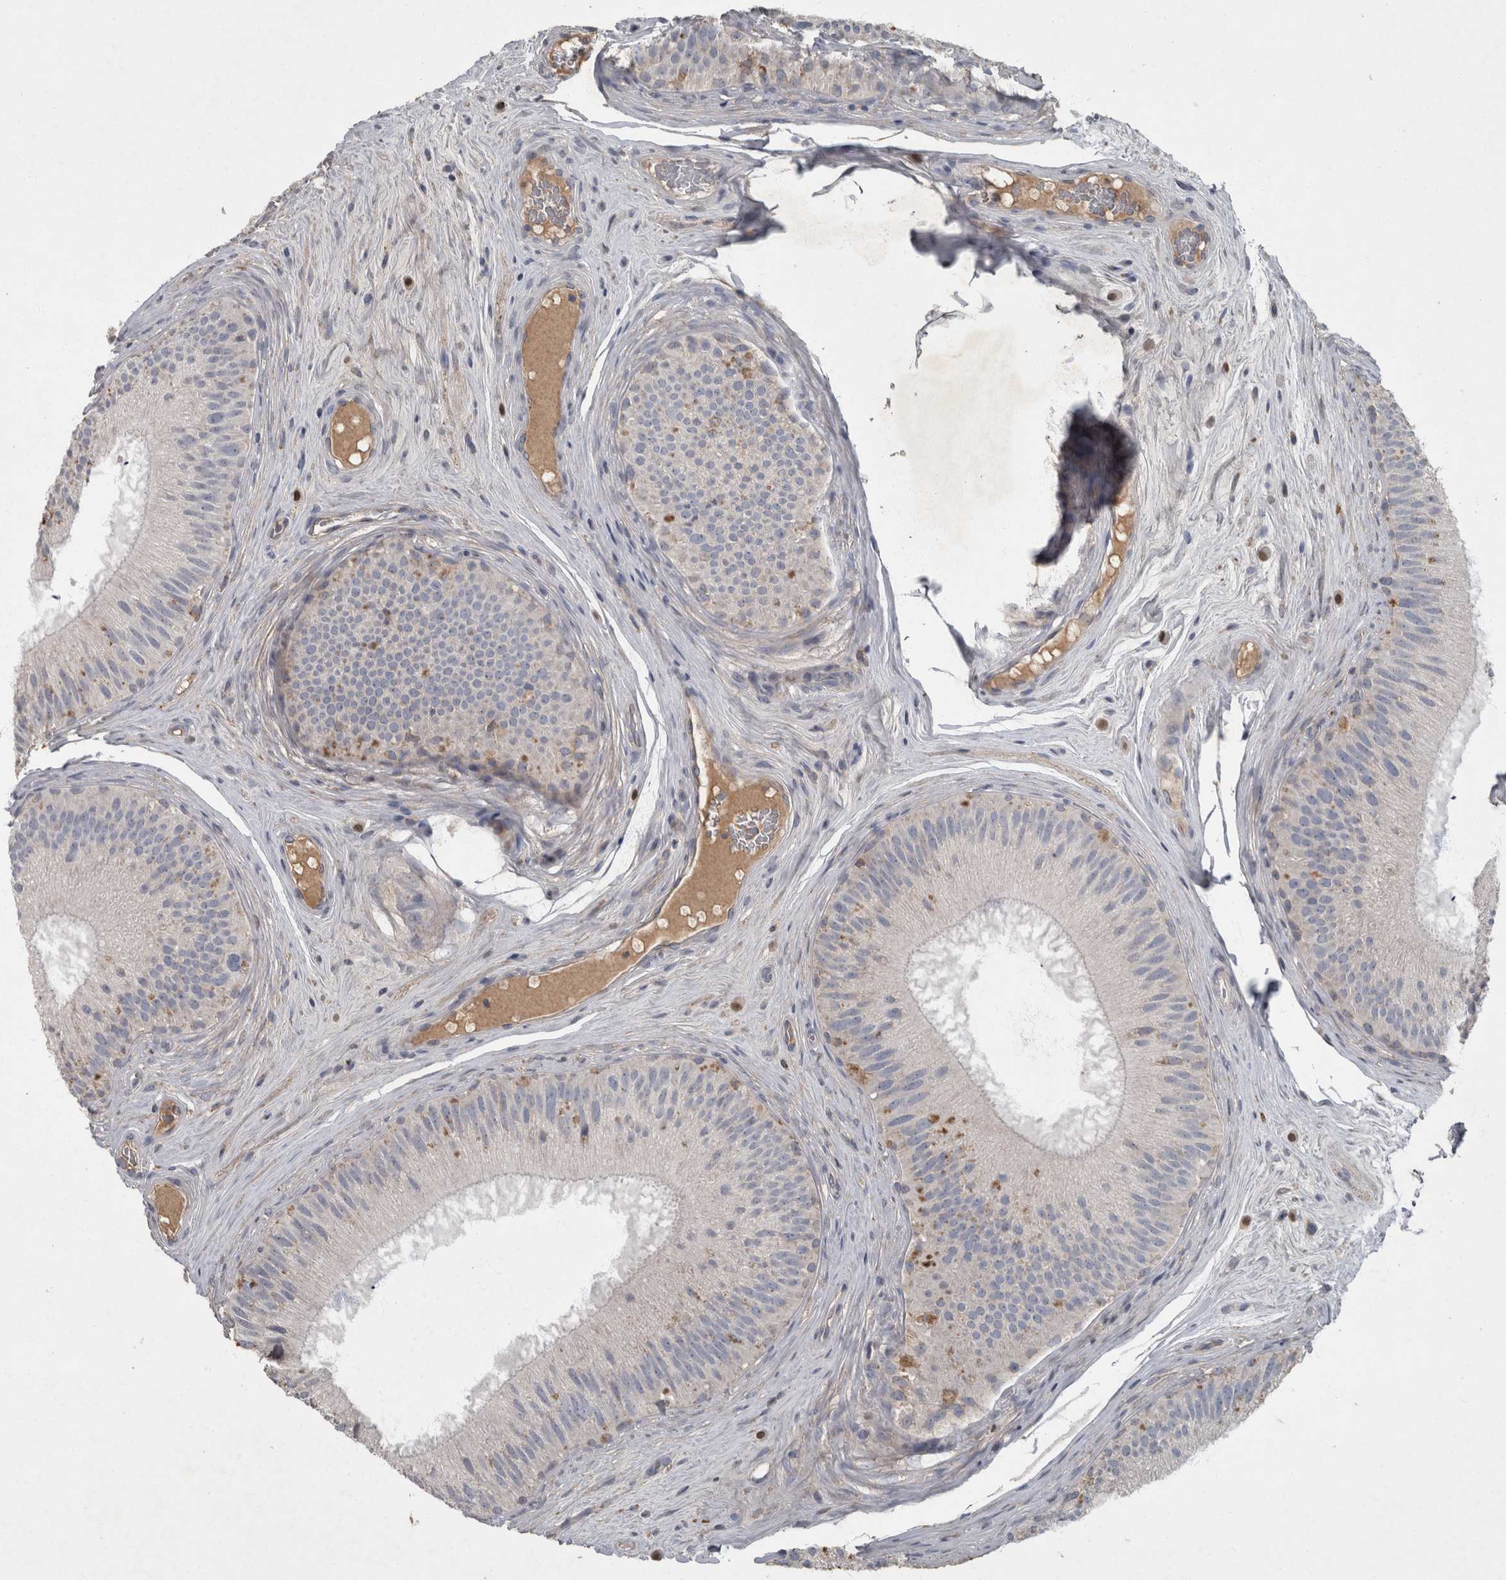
{"staining": {"intensity": "moderate", "quantity": "<25%", "location": "cytoplasmic/membranous"}, "tissue": "epididymis", "cell_type": "Glandular cells", "image_type": "normal", "snomed": [{"axis": "morphology", "description": "Normal tissue, NOS"}, {"axis": "topography", "description": "Epididymis"}], "caption": "IHC image of unremarkable epididymis: human epididymis stained using IHC reveals low levels of moderate protein expression localized specifically in the cytoplasmic/membranous of glandular cells, appearing as a cytoplasmic/membranous brown color.", "gene": "PPP1R3C", "patient": {"sex": "male", "age": 45}}